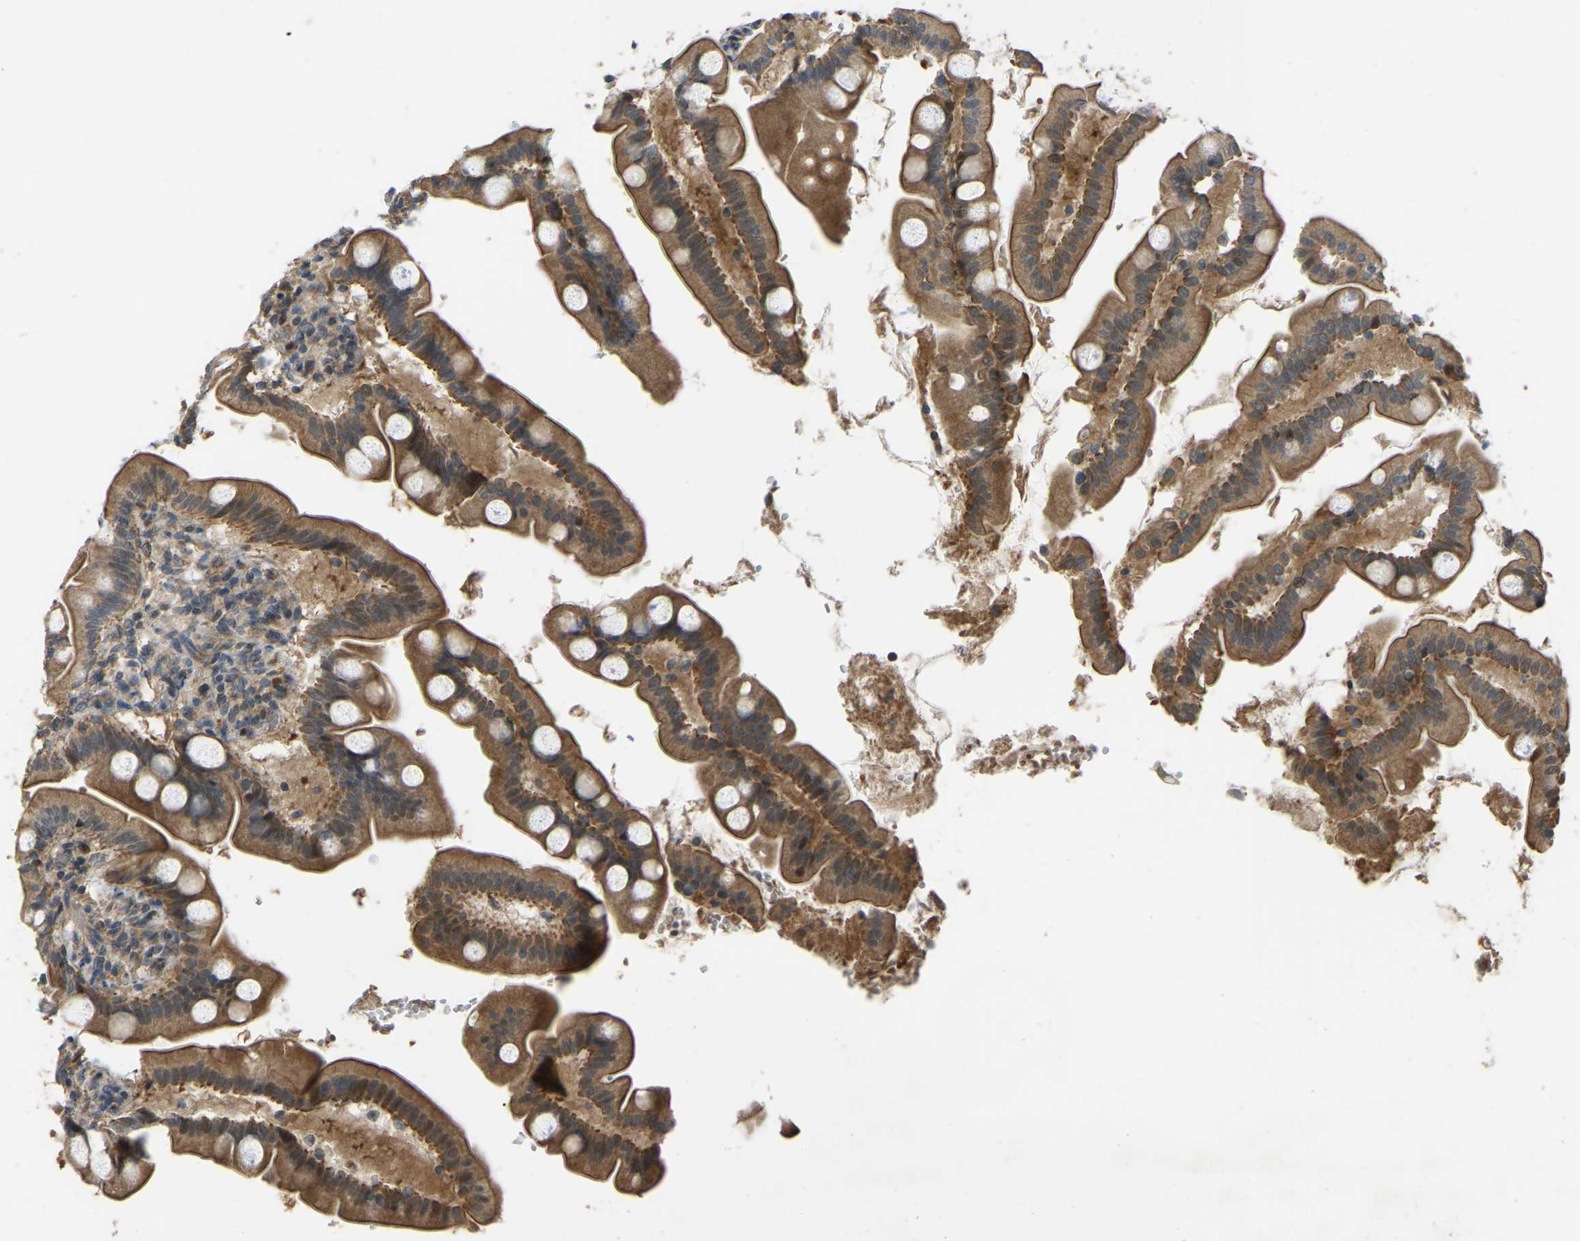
{"staining": {"intensity": "strong", "quantity": ">75%", "location": "cytoplasmic/membranous"}, "tissue": "small intestine", "cell_type": "Glandular cells", "image_type": "normal", "snomed": [{"axis": "morphology", "description": "Normal tissue, NOS"}, {"axis": "topography", "description": "Small intestine"}], "caption": "Immunohistochemistry micrograph of benign small intestine: human small intestine stained using IHC reveals high levels of strong protein expression localized specifically in the cytoplasmic/membranous of glandular cells, appearing as a cytoplasmic/membranous brown color.", "gene": "C21orf91", "patient": {"sex": "female", "age": 56}}